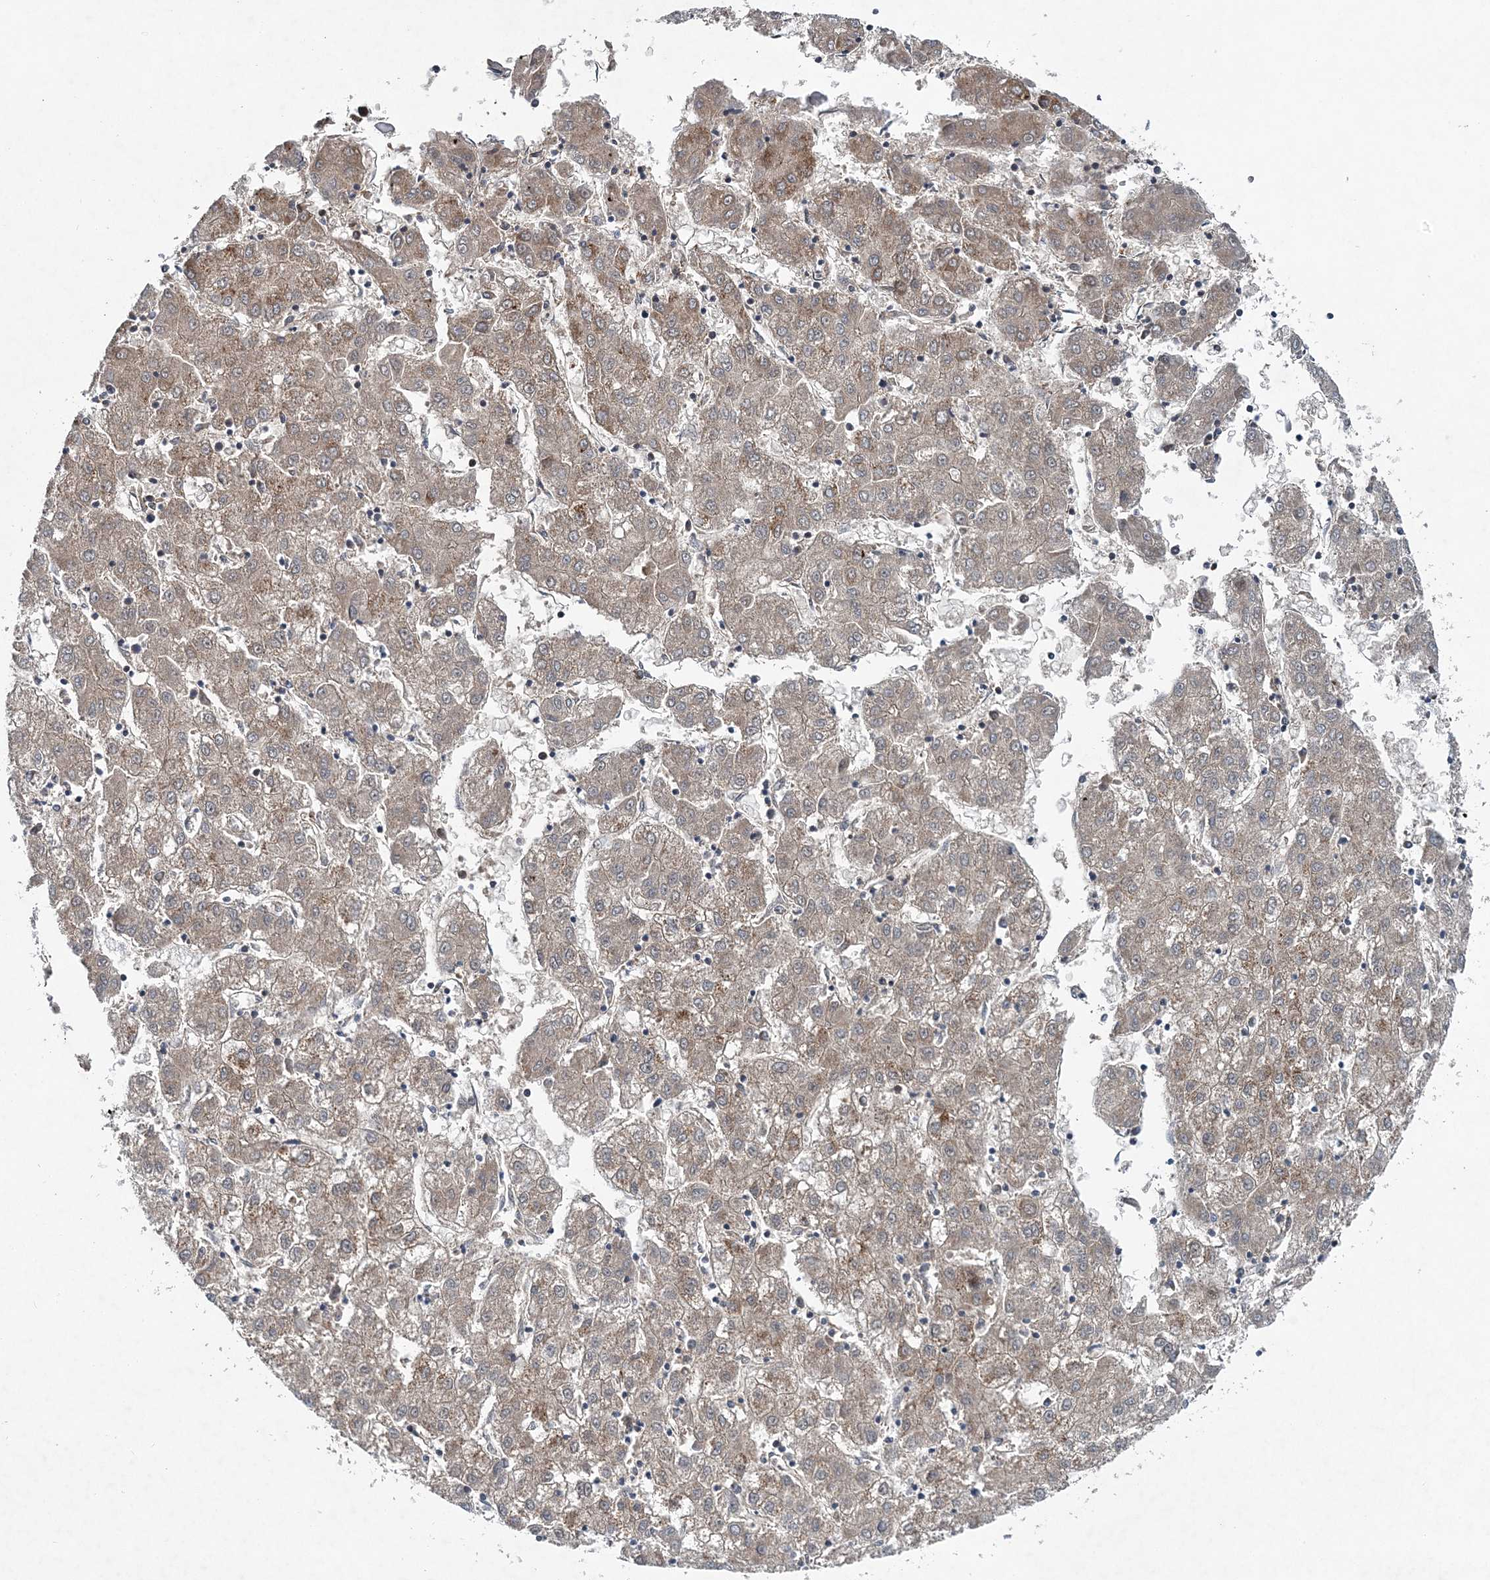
{"staining": {"intensity": "weak", "quantity": ">75%", "location": "cytoplasmic/membranous"}, "tissue": "liver cancer", "cell_type": "Tumor cells", "image_type": "cancer", "snomed": [{"axis": "morphology", "description": "Carcinoma, Hepatocellular, NOS"}, {"axis": "topography", "description": "Liver"}], "caption": "A histopathology image of hepatocellular carcinoma (liver) stained for a protein exhibits weak cytoplasmic/membranous brown staining in tumor cells. (DAB (3,3'-diaminobenzidine) = brown stain, brightfield microscopy at high magnification).", "gene": "SPOPL", "patient": {"sex": "male", "age": 72}}